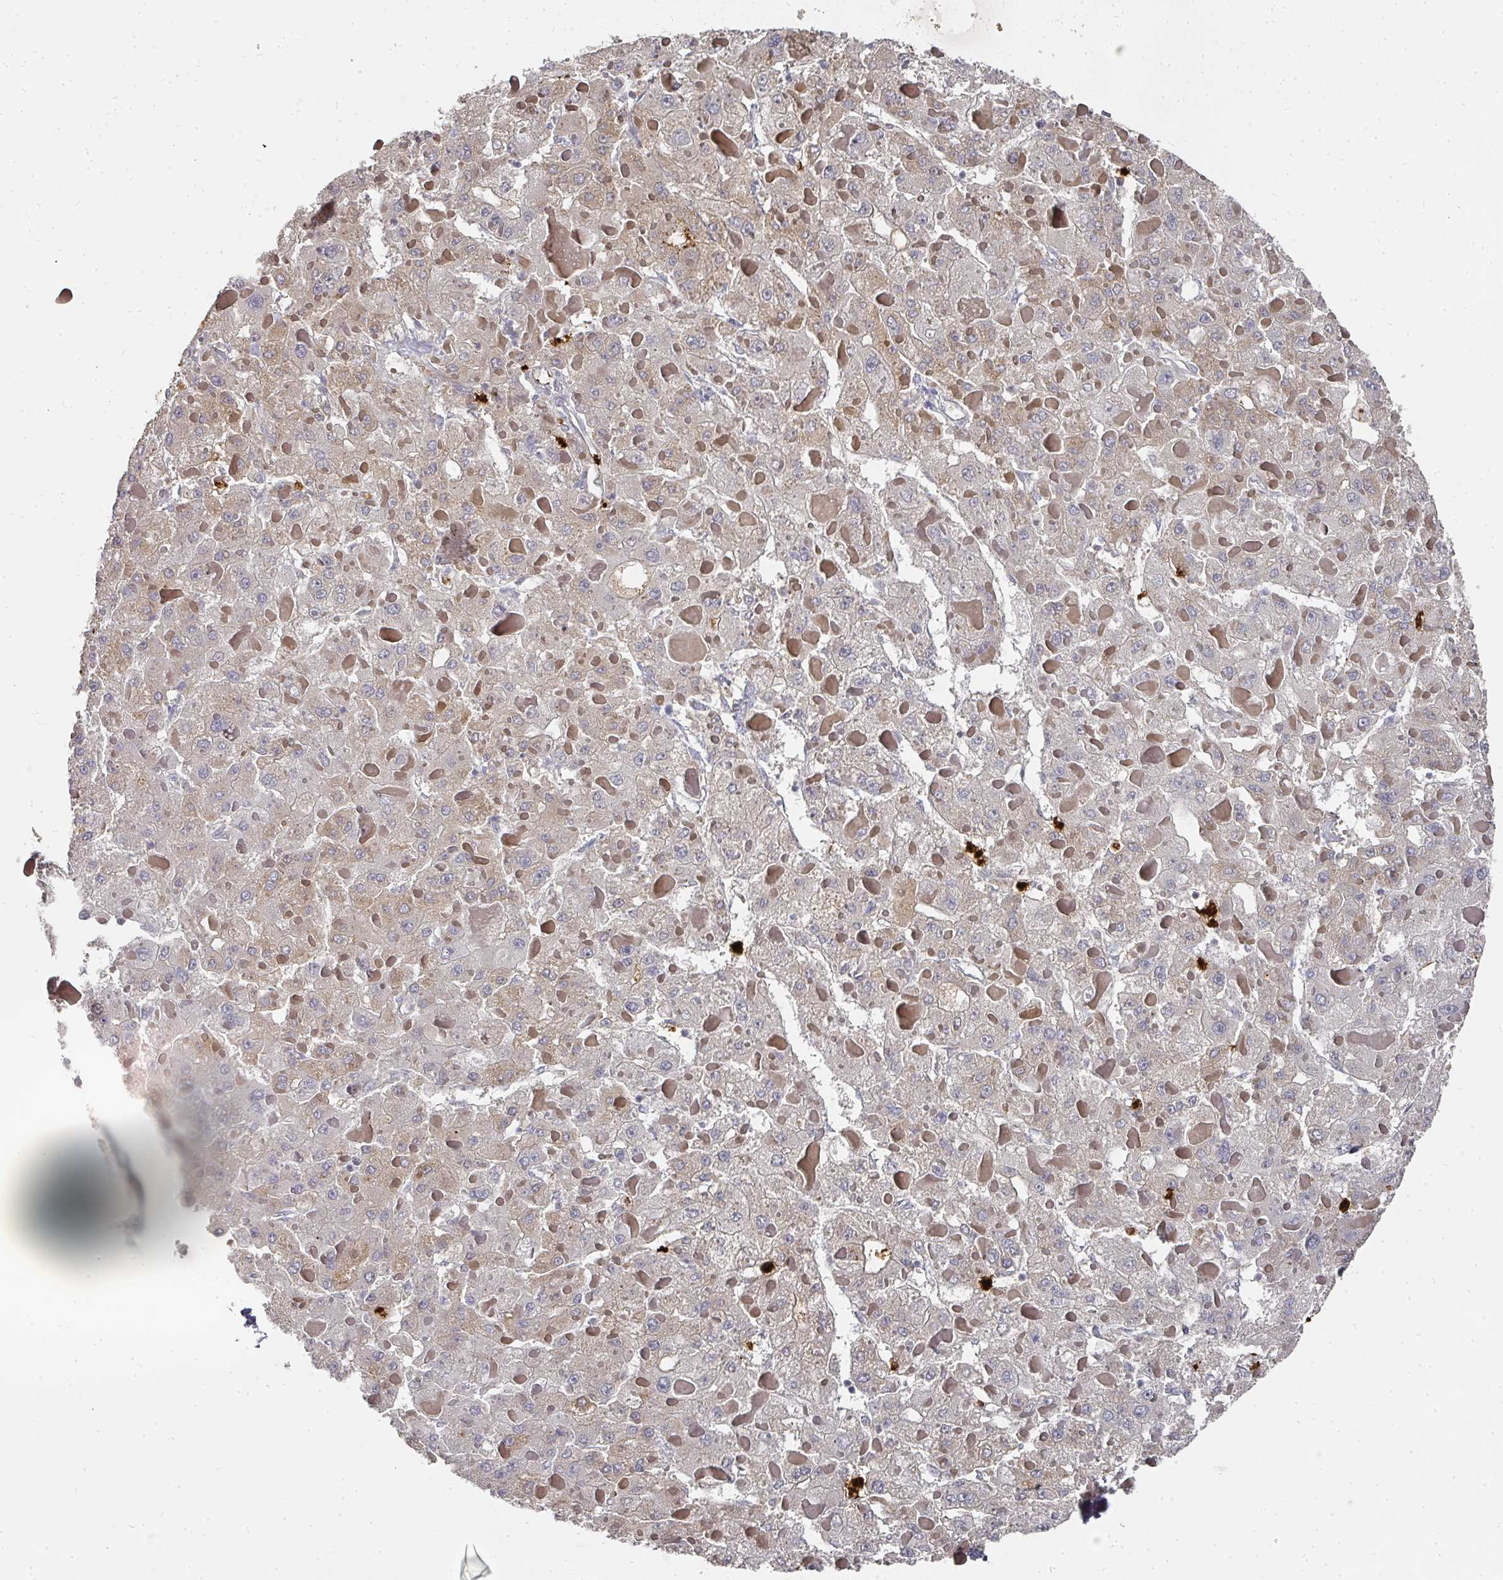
{"staining": {"intensity": "weak", "quantity": "25%-75%", "location": "cytoplasmic/membranous"}, "tissue": "liver cancer", "cell_type": "Tumor cells", "image_type": "cancer", "snomed": [{"axis": "morphology", "description": "Carcinoma, Hepatocellular, NOS"}, {"axis": "topography", "description": "Liver"}], "caption": "A brown stain shows weak cytoplasmic/membranous positivity of a protein in human liver cancer tumor cells.", "gene": "CAMP", "patient": {"sex": "female", "age": 73}}